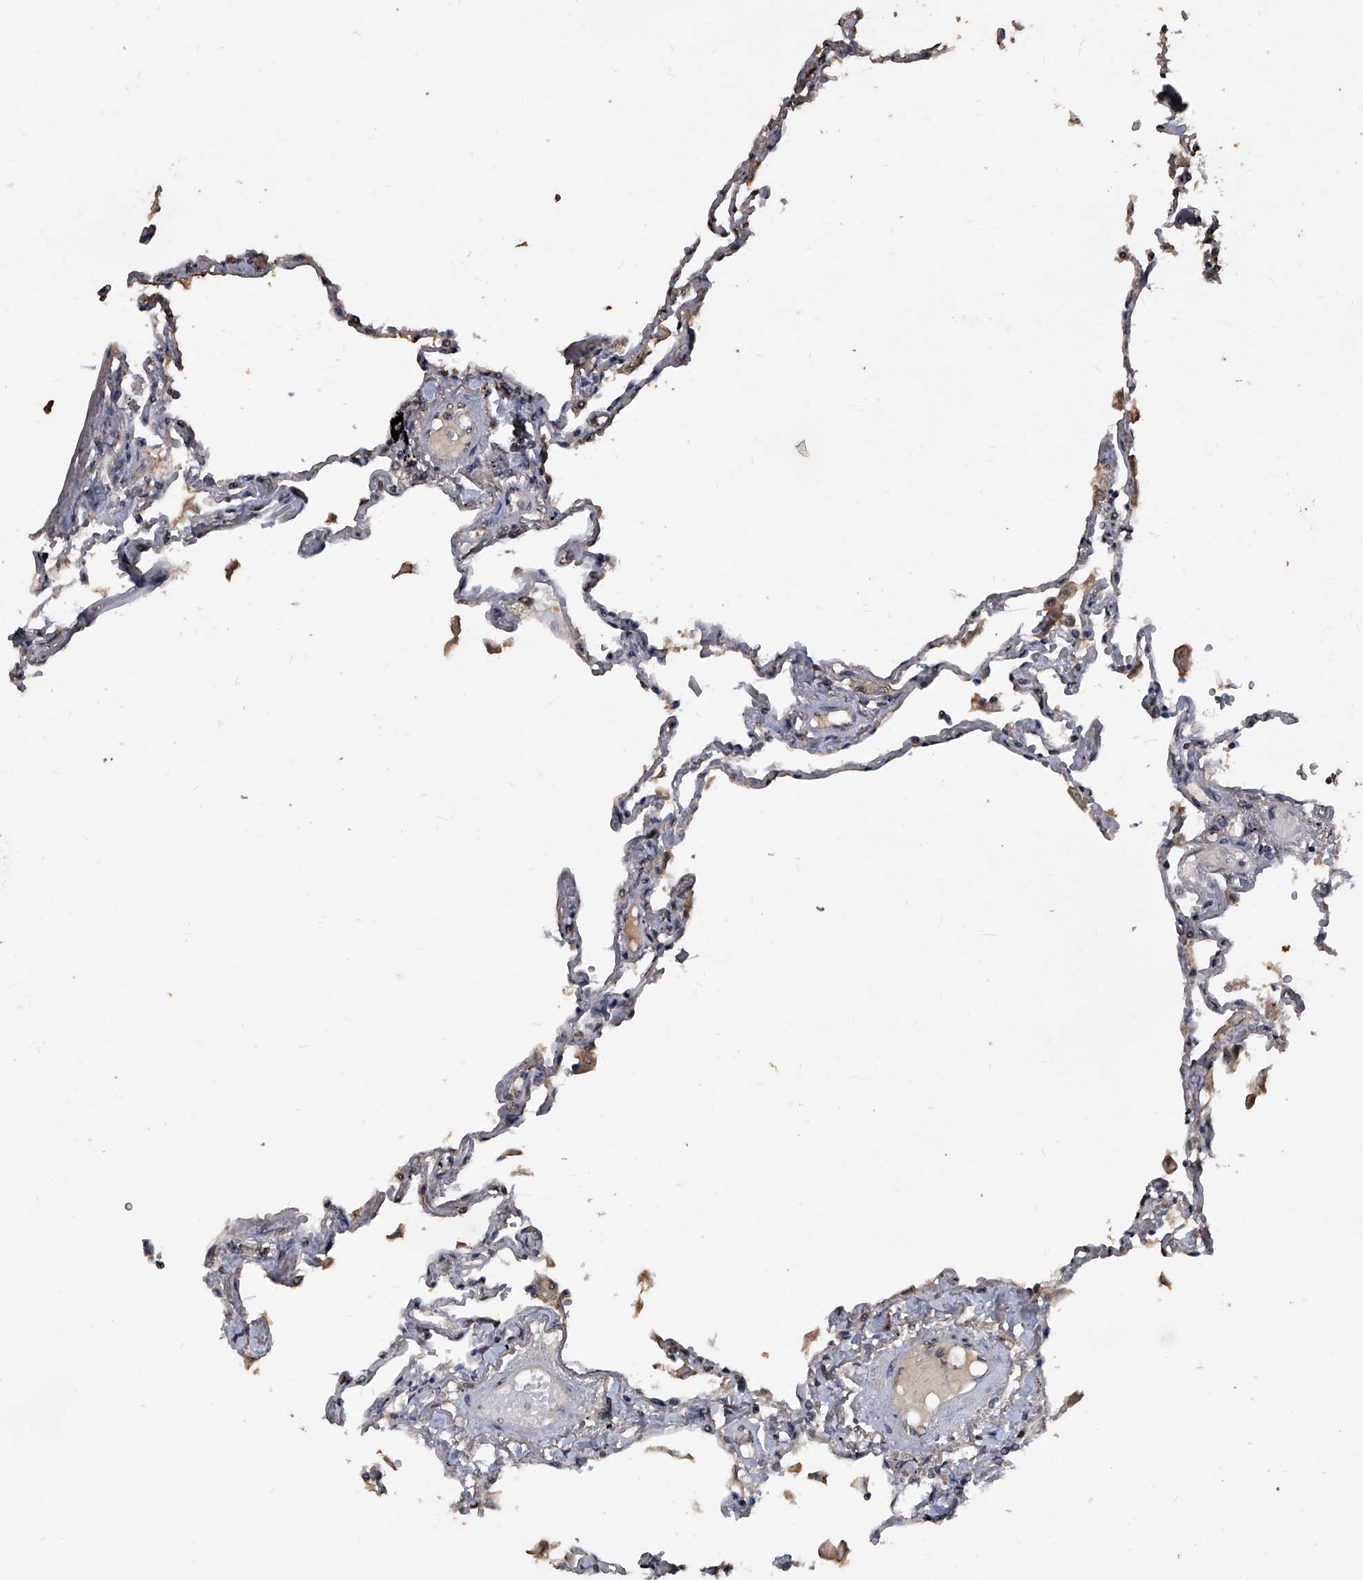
{"staining": {"intensity": "weak", "quantity": "<25%", "location": "cytoplasmic/membranous"}, "tissue": "lung", "cell_type": "Alveolar cells", "image_type": "normal", "snomed": [{"axis": "morphology", "description": "Normal tissue, NOS"}, {"axis": "topography", "description": "Lung"}], "caption": "Alveolar cells show no significant protein positivity in unremarkable lung.", "gene": "MATR3", "patient": {"sex": "female", "age": 67}}